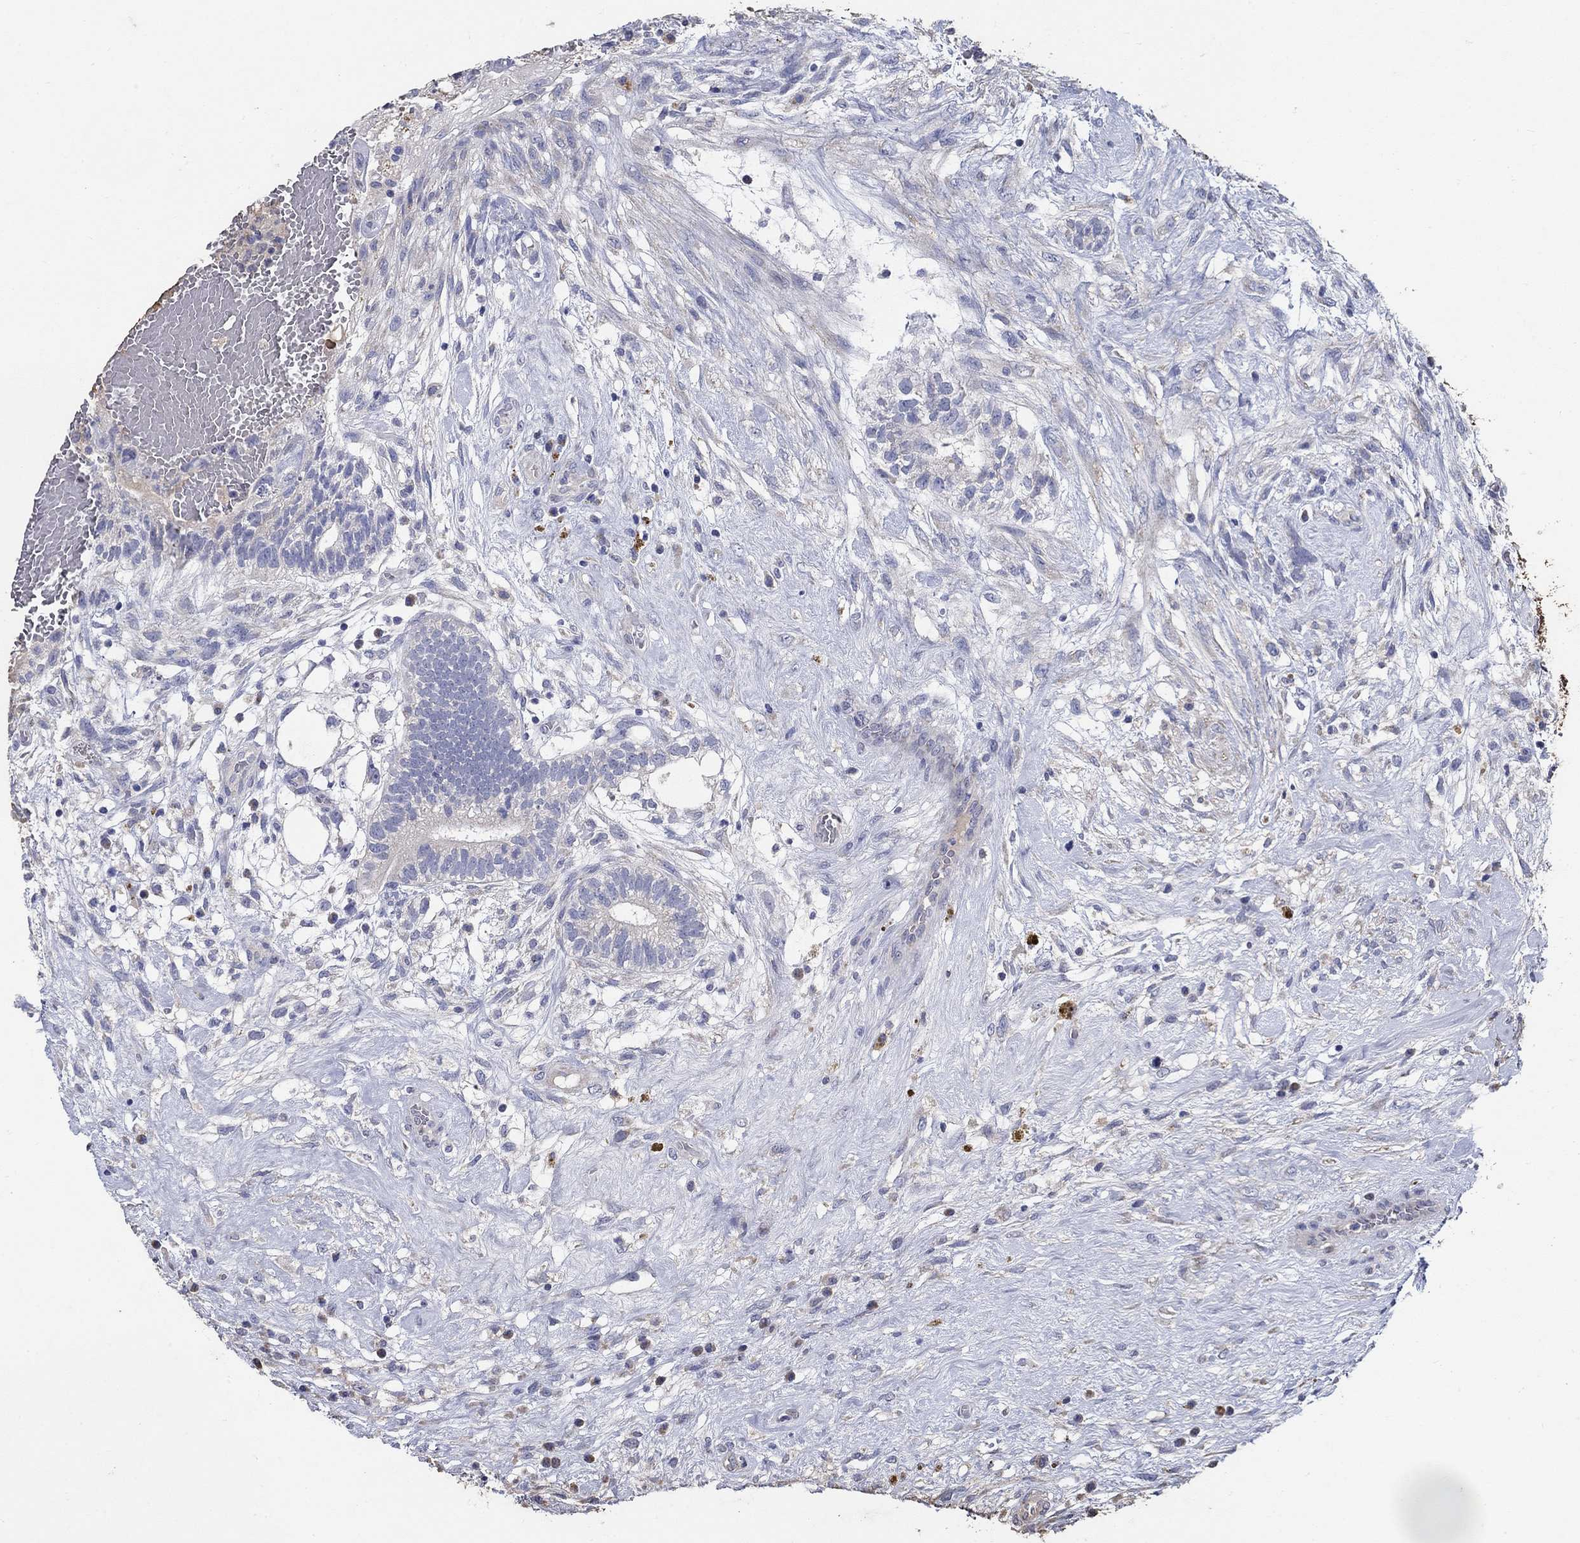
{"staining": {"intensity": "negative", "quantity": "none", "location": "none"}, "tissue": "testis cancer", "cell_type": "Tumor cells", "image_type": "cancer", "snomed": [{"axis": "morphology", "description": "Normal tissue, NOS"}, {"axis": "morphology", "description": "Carcinoma, Embryonal, NOS"}, {"axis": "topography", "description": "Testis"}, {"axis": "topography", "description": "Epididymis"}], "caption": "Testis cancer (embryonal carcinoma) stained for a protein using immunohistochemistry demonstrates no expression tumor cells.", "gene": "PROZ", "patient": {"sex": "male", "age": 32}}